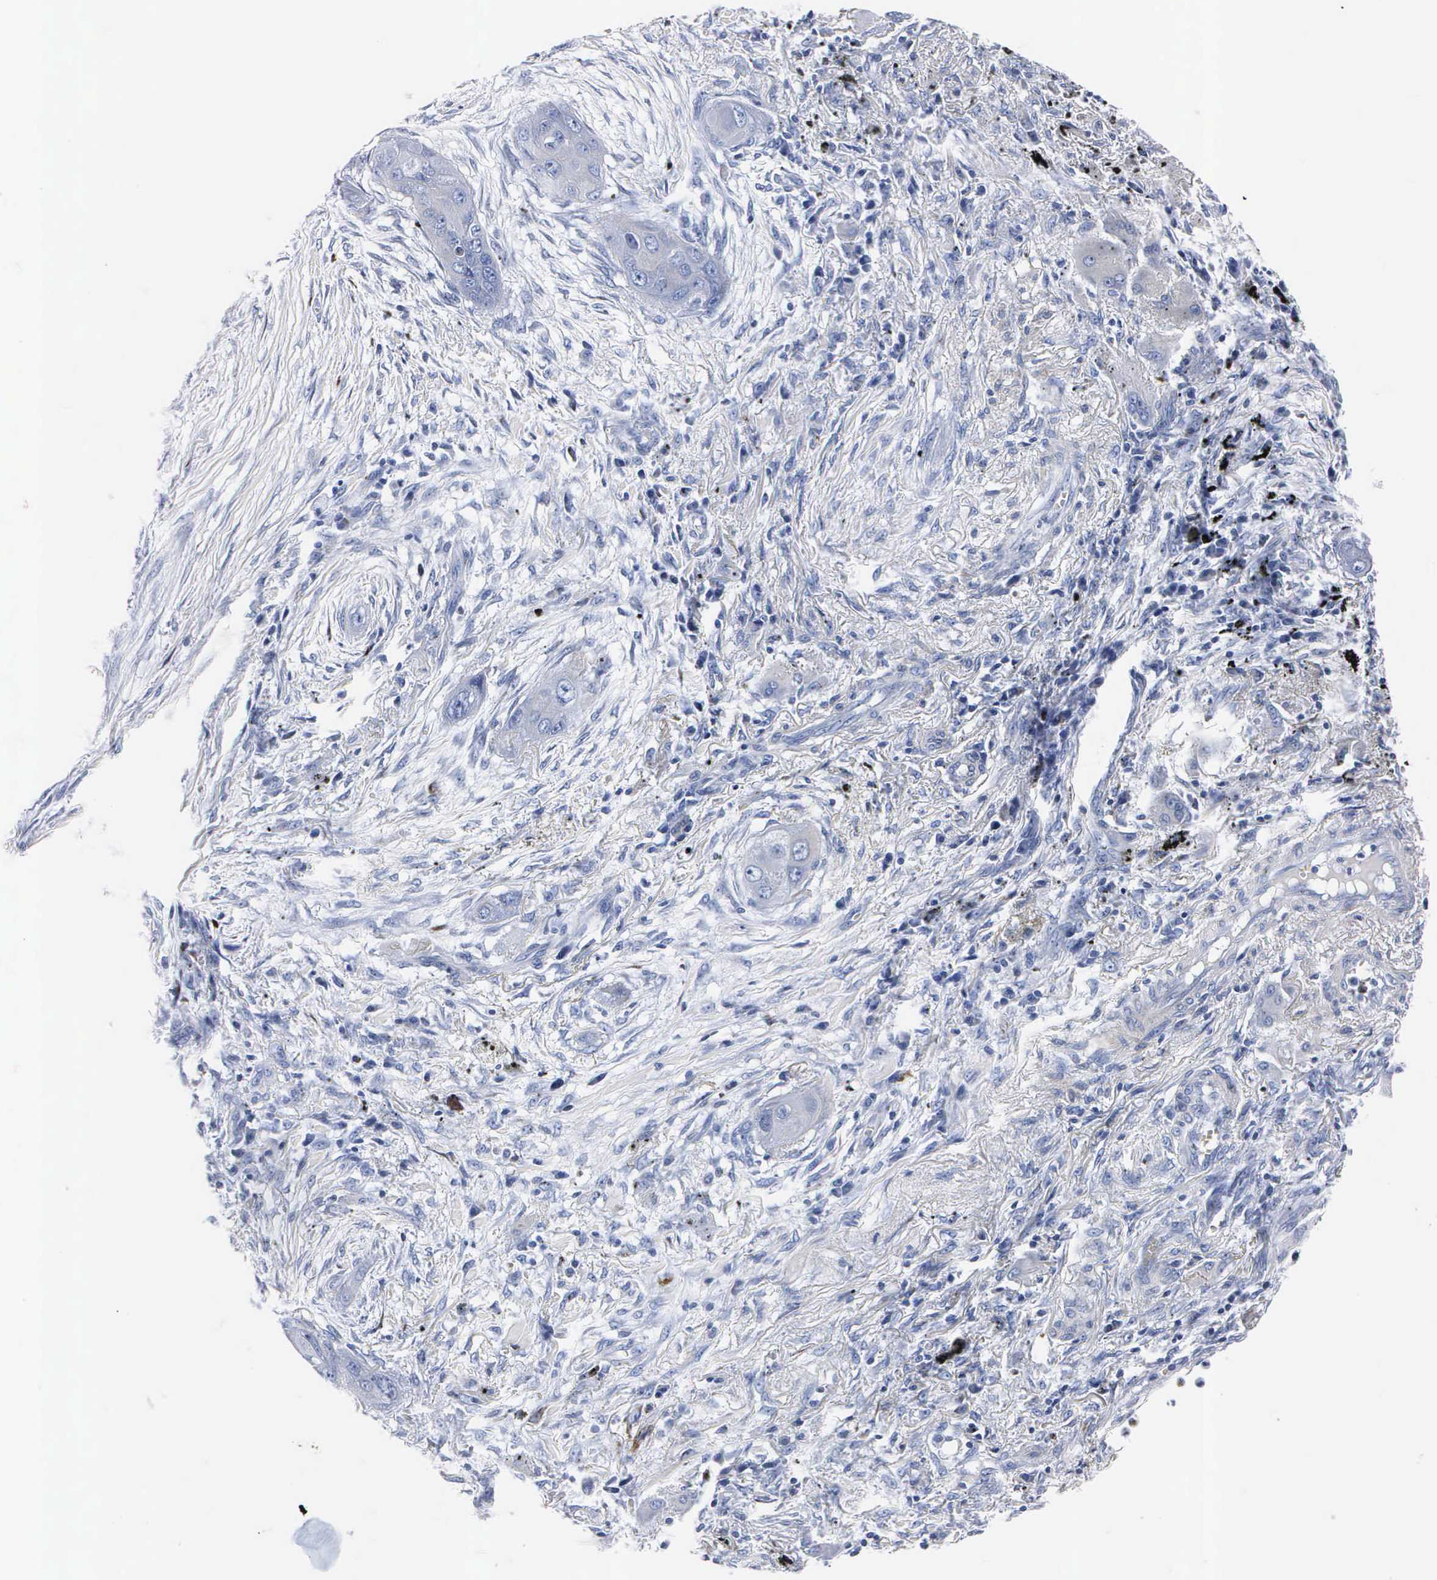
{"staining": {"intensity": "negative", "quantity": "none", "location": "none"}, "tissue": "lung cancer", "cell_type": "Tumor cells", "image_type": "cancer", "snomed": [{"axis": "morphology", "description": "Squamous cell carcinoma, NOS"}, {"axis": "topography", "description": "Lung"}], "caption": "Tumor cells show no significant protein positivity in lung cancer.", "gene": "ENO2", "patient": {"sex": "male", "age": 71}}